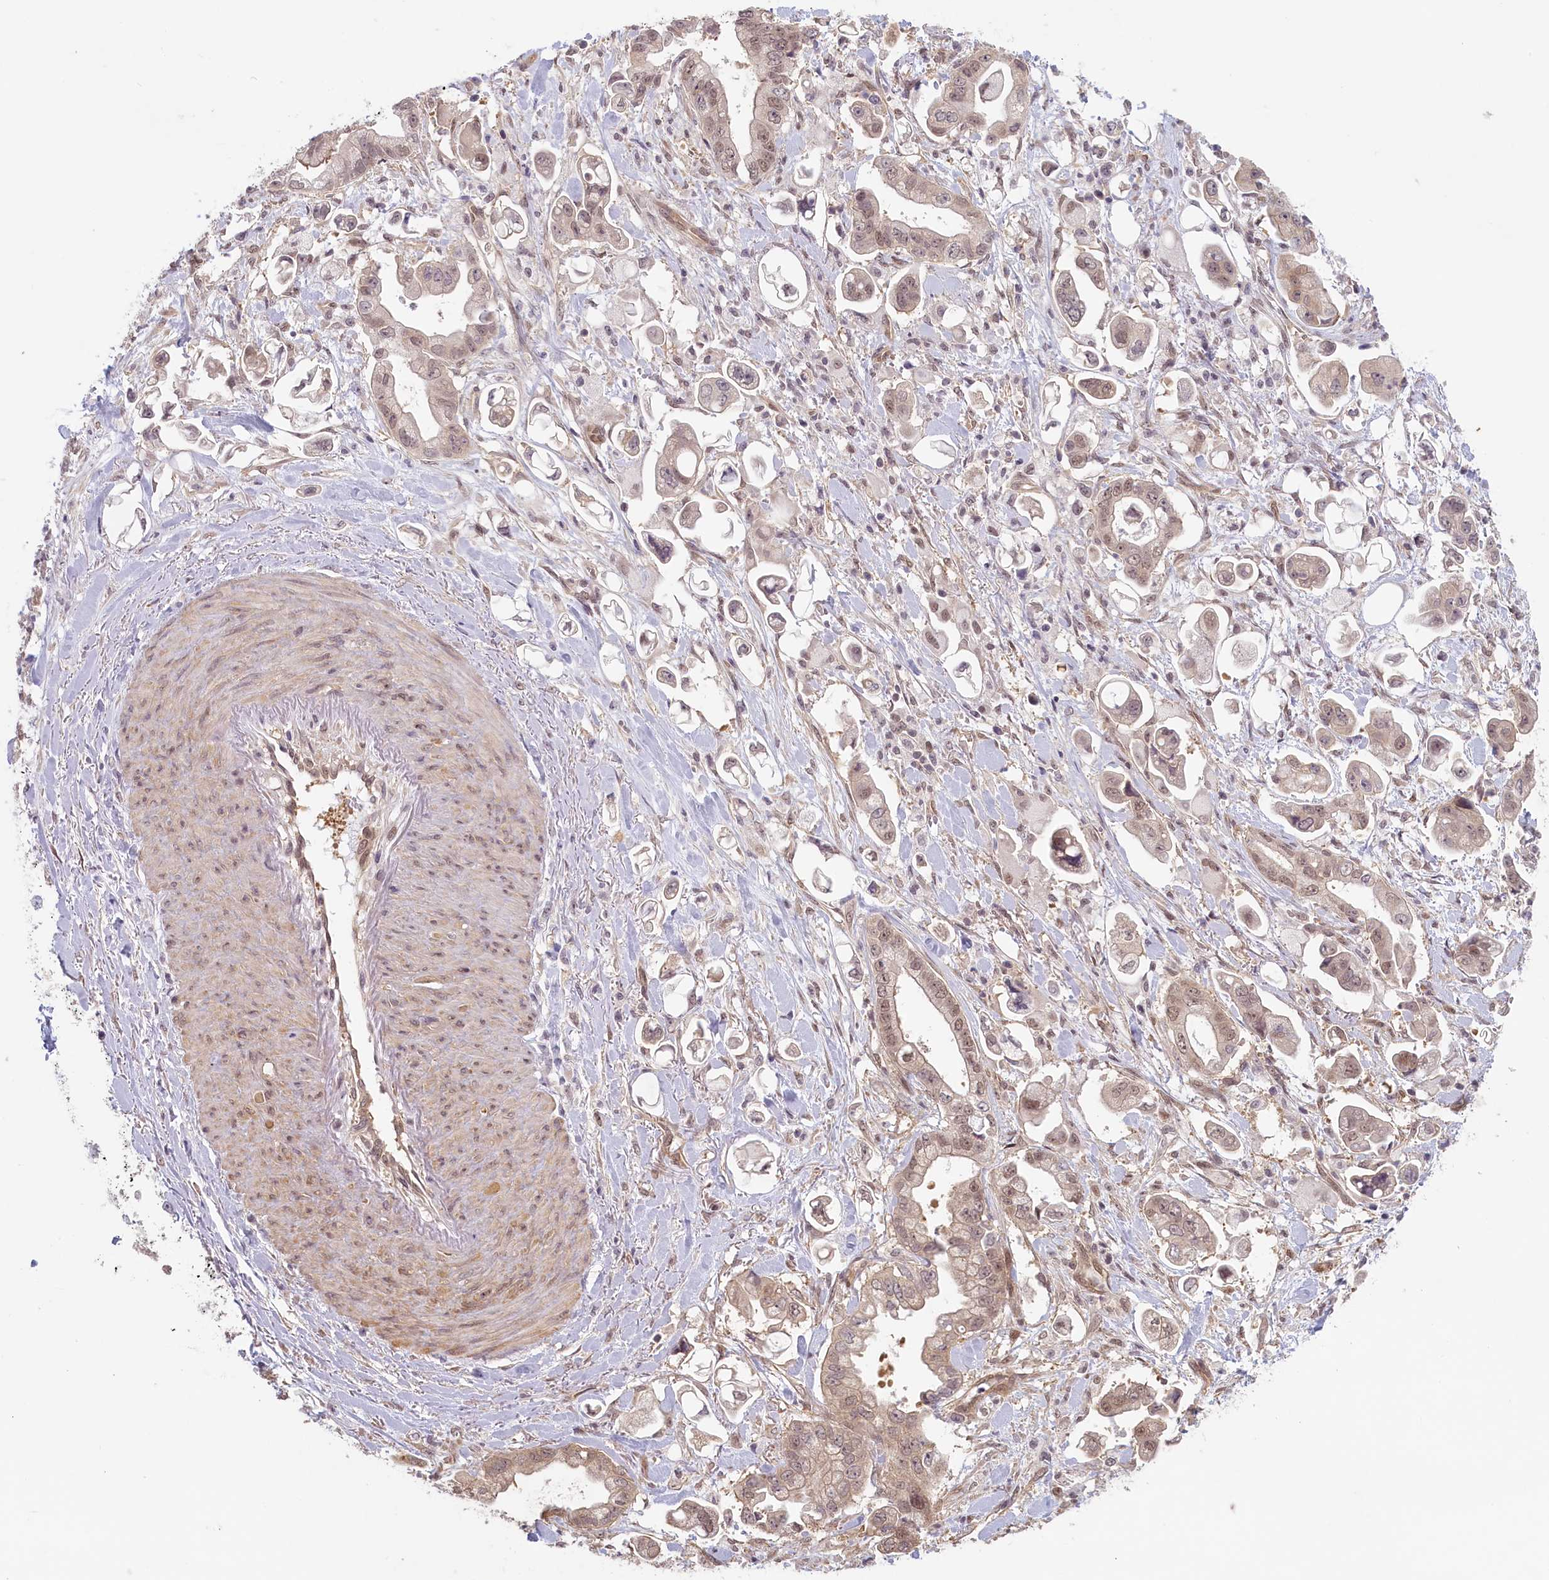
{"staining": {"intensity": "weak", "quantity": "25%-75%", "location": "cytoplasmic/membranous,nuclear"}, "tissue": "stomach cancer", "cell_type": "Tumor cells", "image_type": "cancer", "snomed": [{"axis": "morphology", "description": "Adenocarcinoma, NOS"}, {"axis": "topography", "description": "Stomach"}], "caption": "Stomach adenocarcinoma tissue displays weak cytoplasmic/membranous and nuclear positivity in approximately 25%-75% of tumor cells, visualized by immunohistochemistry.", "gene": "C19orf44", "patient": {"sex": "male", "age": 62}}